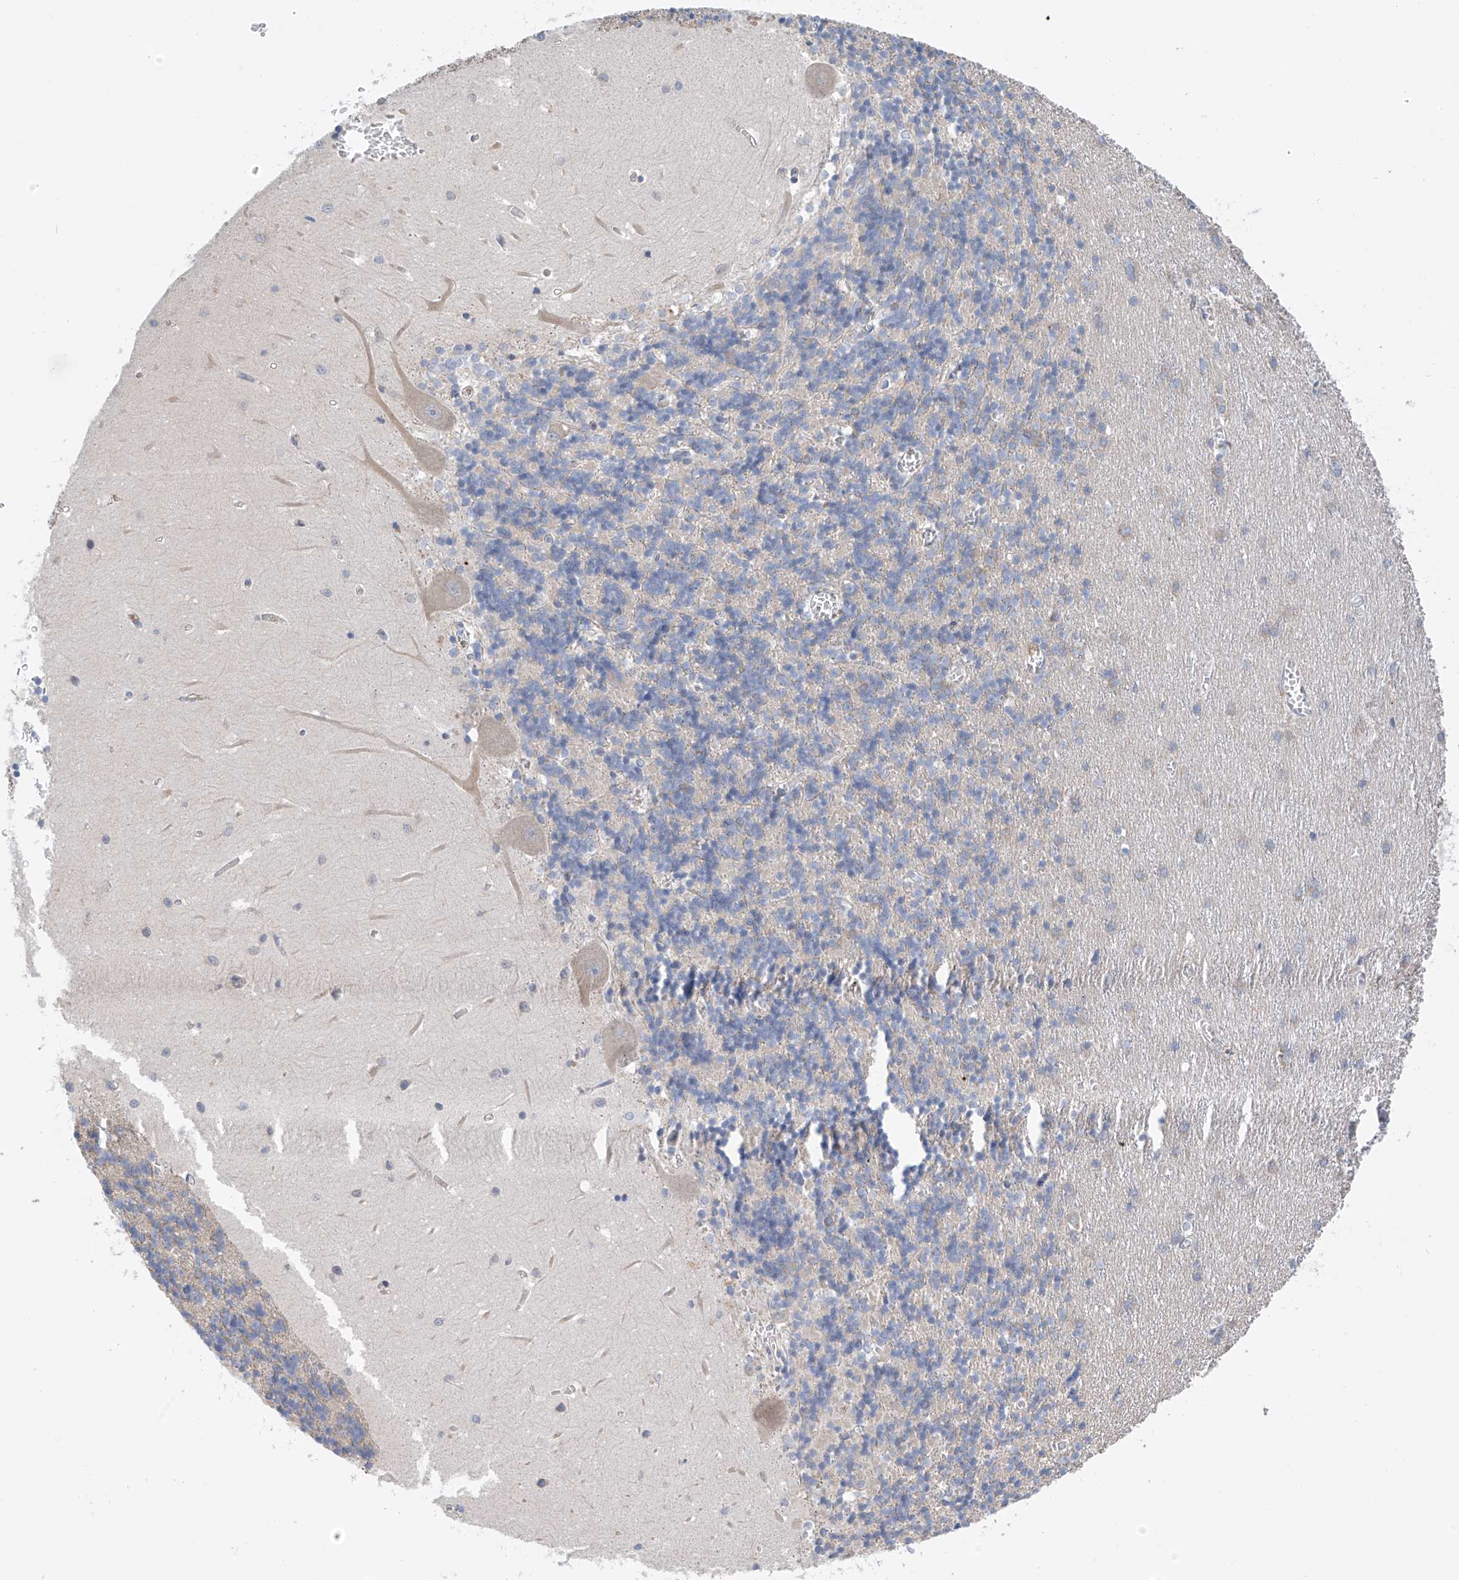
{"staining": {"intensity": "negative", "quantity": "none", "location": "none"}, "tissue": "cerebellum", "cell_type": "Cells in granular layer", "image_type": "normal", "snomed": [{"axis": "morphology", "description": "Normal tissue, NOS"}, {"axis": "topography", "description": "Cerebellum"}], "caption": "Immunohistochemistry (IHC) photomicrograph of benign cerebellum stained for a protein (brown), which reveals no positivity in cells in granular layer.", "gene": "REC8", "patient": {"sex": "male", "age": 37}}